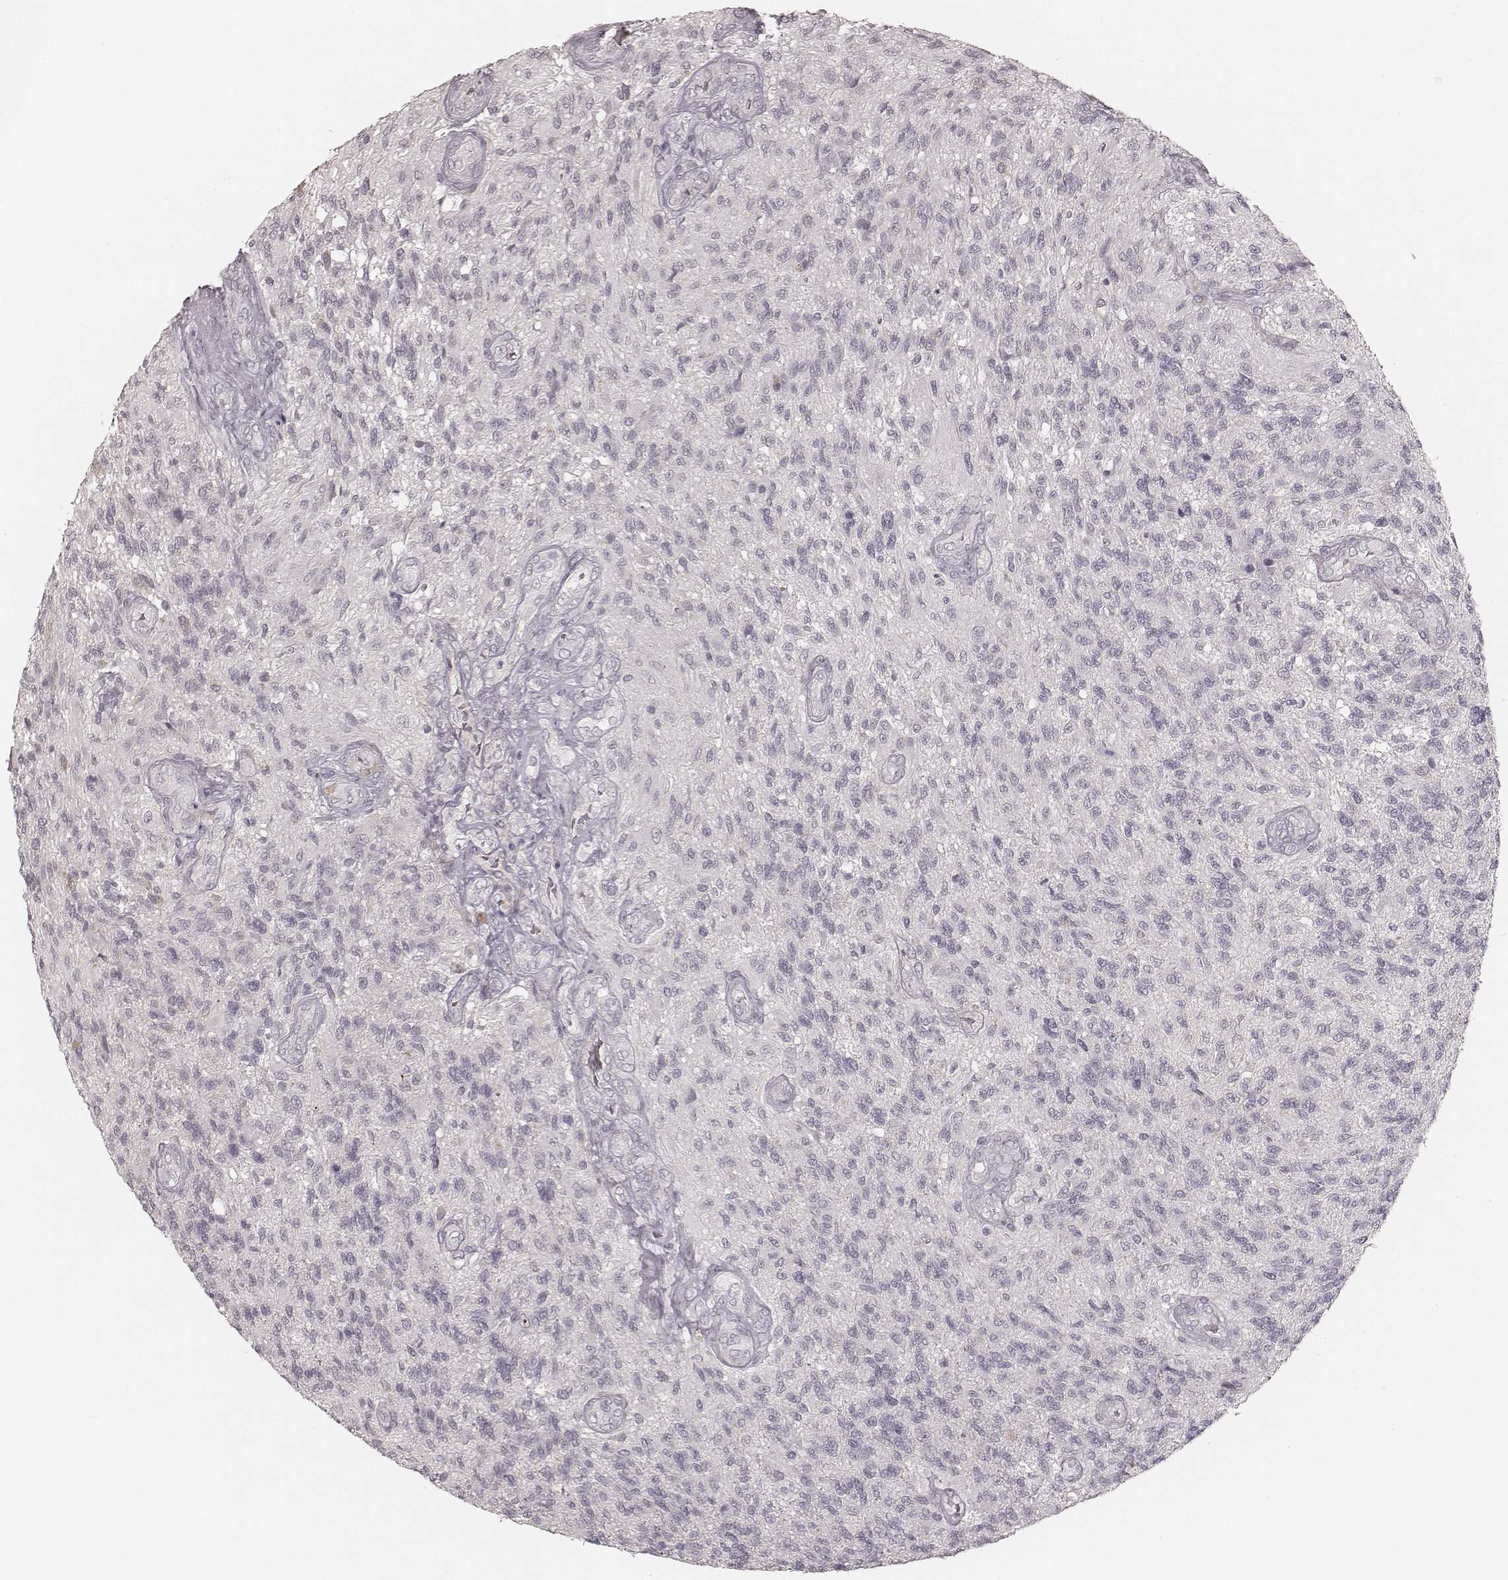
{"staining": {"intensity": "negative", "quantity": "none", "location": "none"}, "tissue": "glioma", "cell_type": "Tumor cells", "image_type": "cancer", "snomed": [{"axis": "morphology", "description": "Glioma, malignant, High grade"}, {"axis": "topography", "description": "Brain"}], "caption": "Glioma was stained to show a protein in brown. There is no significant expression in tumor cells.", "gene": "MADCAM1", "patient": {"sex": "male", "age": 56}}